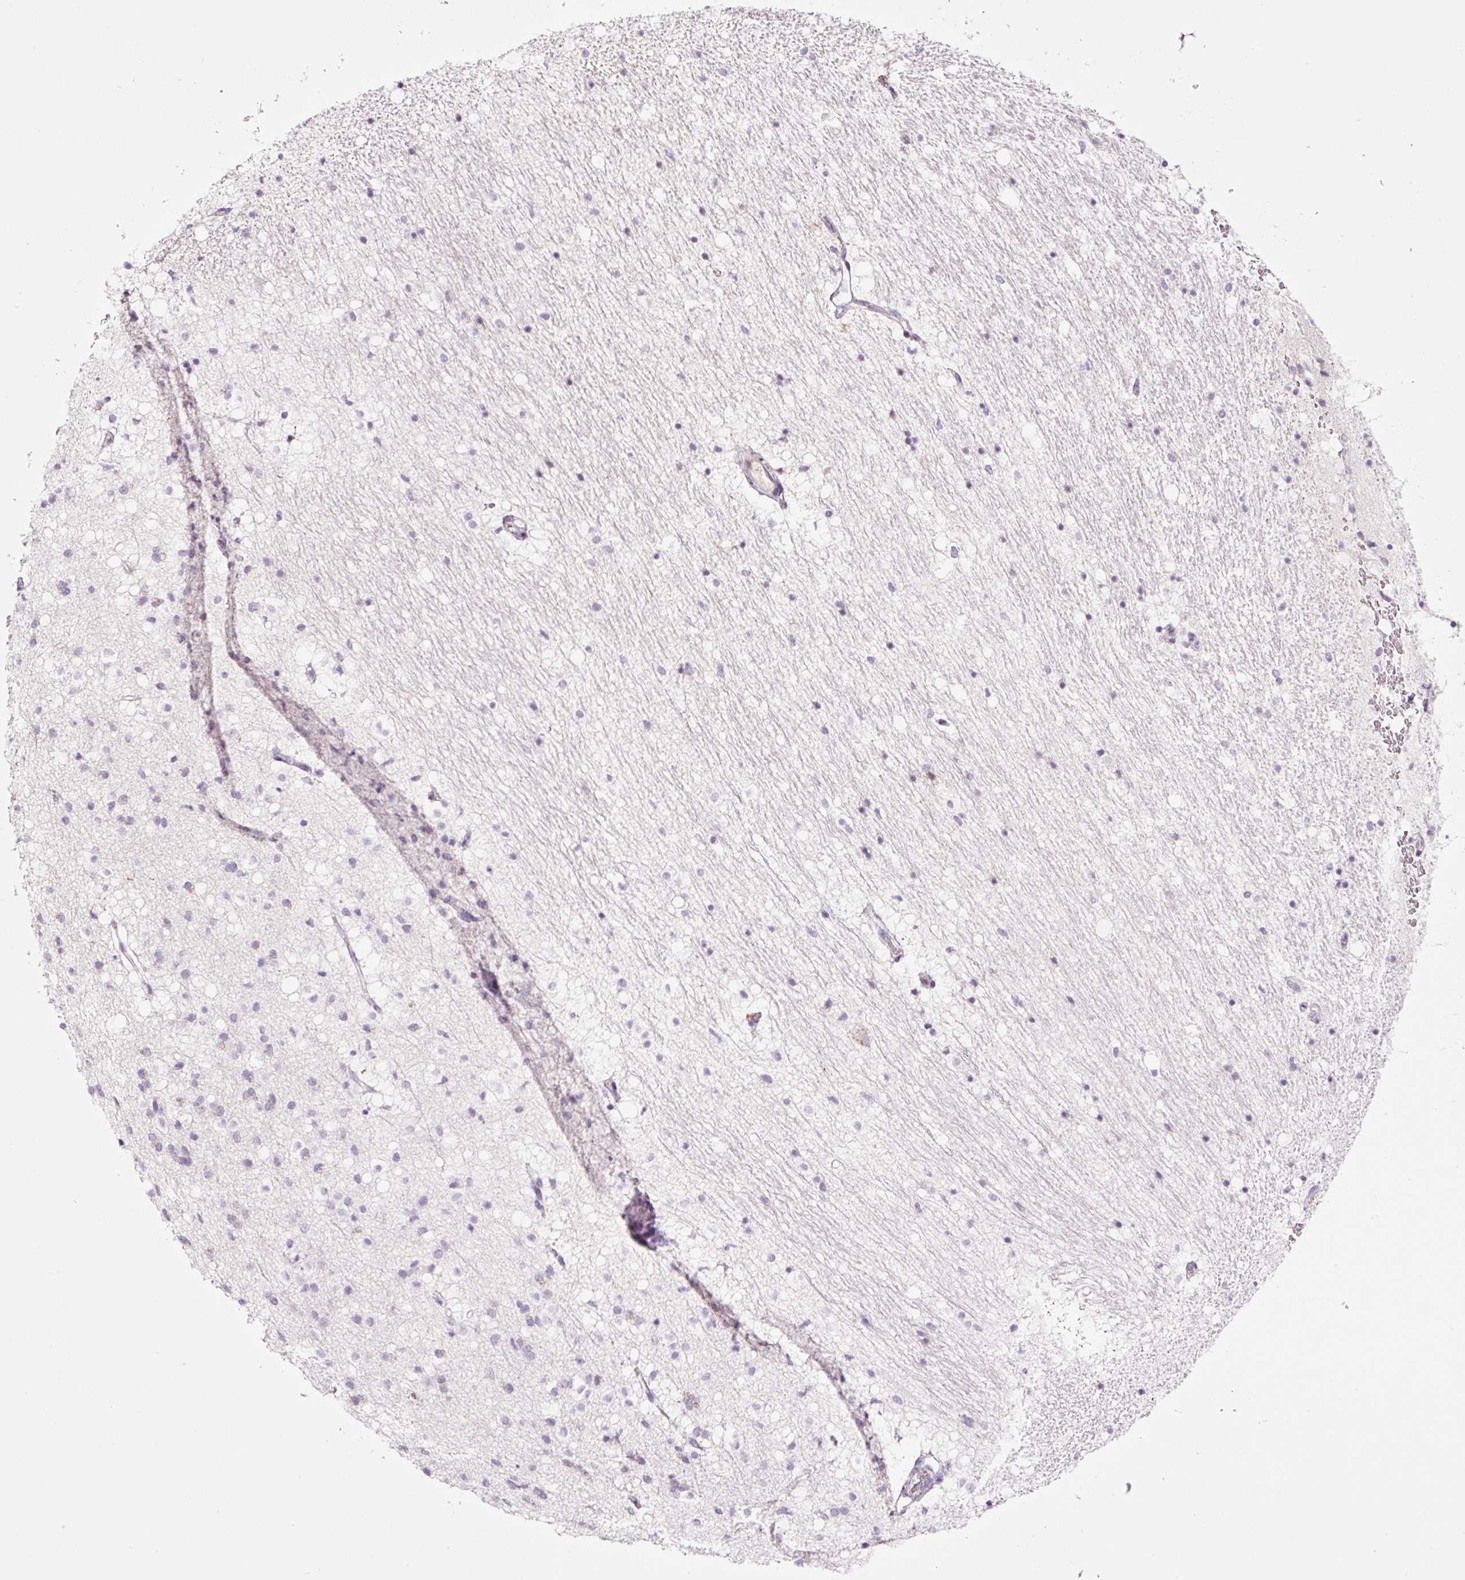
{"staining": {"intensity": "negative", "quantity": "none", "location": "none"}, "tissue": "caudate", "cell_type": "Glial cells", "image_type": "normal", "snomed": [{"axis": "morphology", "description": "Normal tissue, NOS"}, {"axis": "topography", "description": "Lateral ventricle wall"}], "caption": "Immunohistochemistry (IHC) image of unremarkable human caudate stained for a protein (brown), which exhibits no positivity in glial cells.", "gene": "KLF1", "patient": {"sex": "male", "age": 37}}